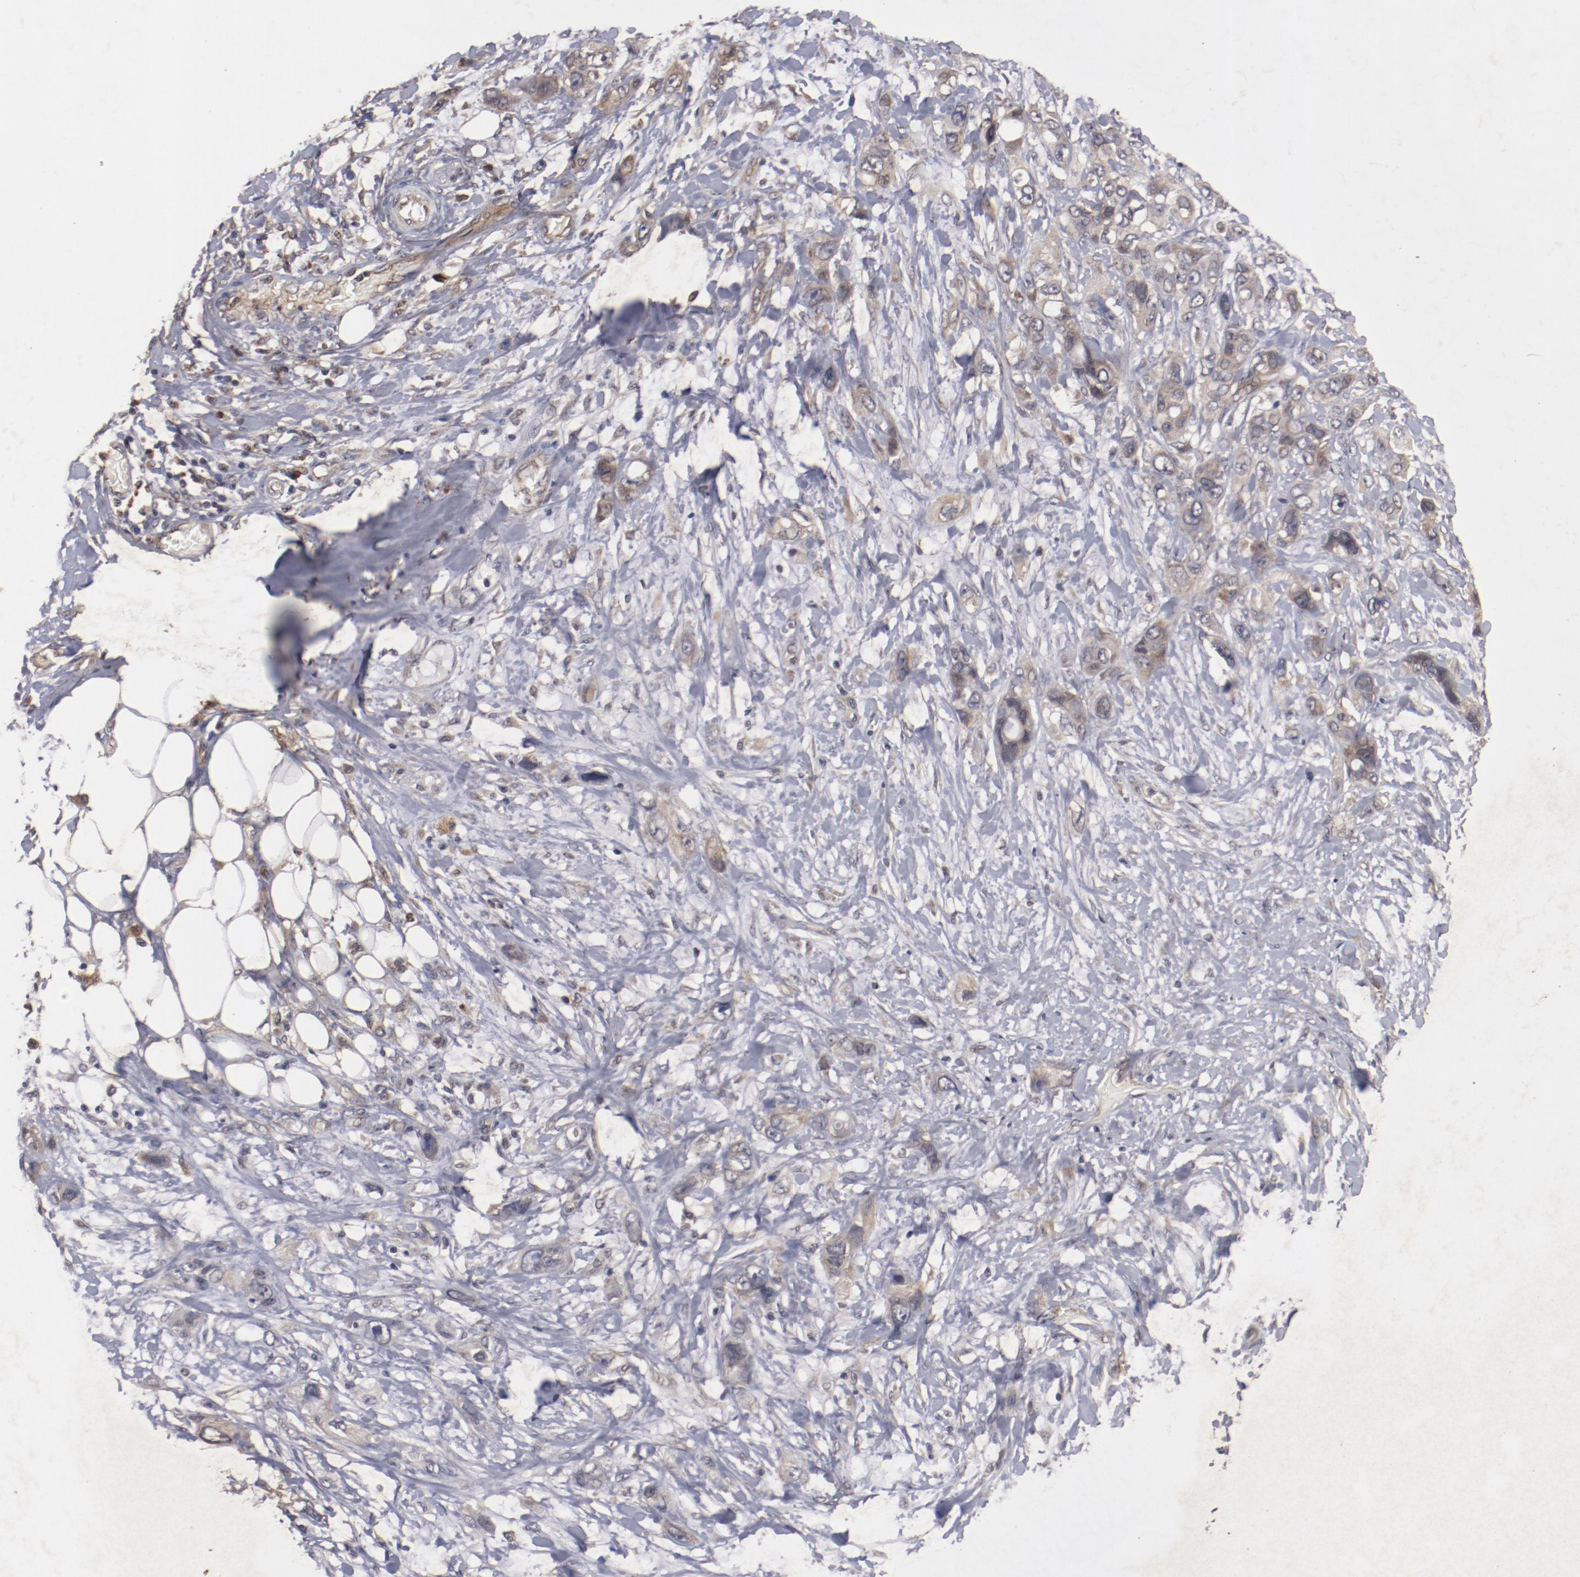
{"staining": {"intensity": "moderate", "quantity": ">75%", "location": "cytoplasmic/membranous"}, "tissue": "stomach cancer", "cell_type": "Tumor cells", "image_type": "cancer", "snomed": [{"axis": "morphology", "description": "Adenocarcinoma, NOS"}, {"axis": "topography", "description": "Stomach, upper"}], "caption": "Stomach adenocarcinoma stained with a brown dye displays moderate cytoplasmic/membranous positive staining in approximately >75% of tumor cells.", "gene": "TENM1", "patient": {"sex": "male", "age": 47}}